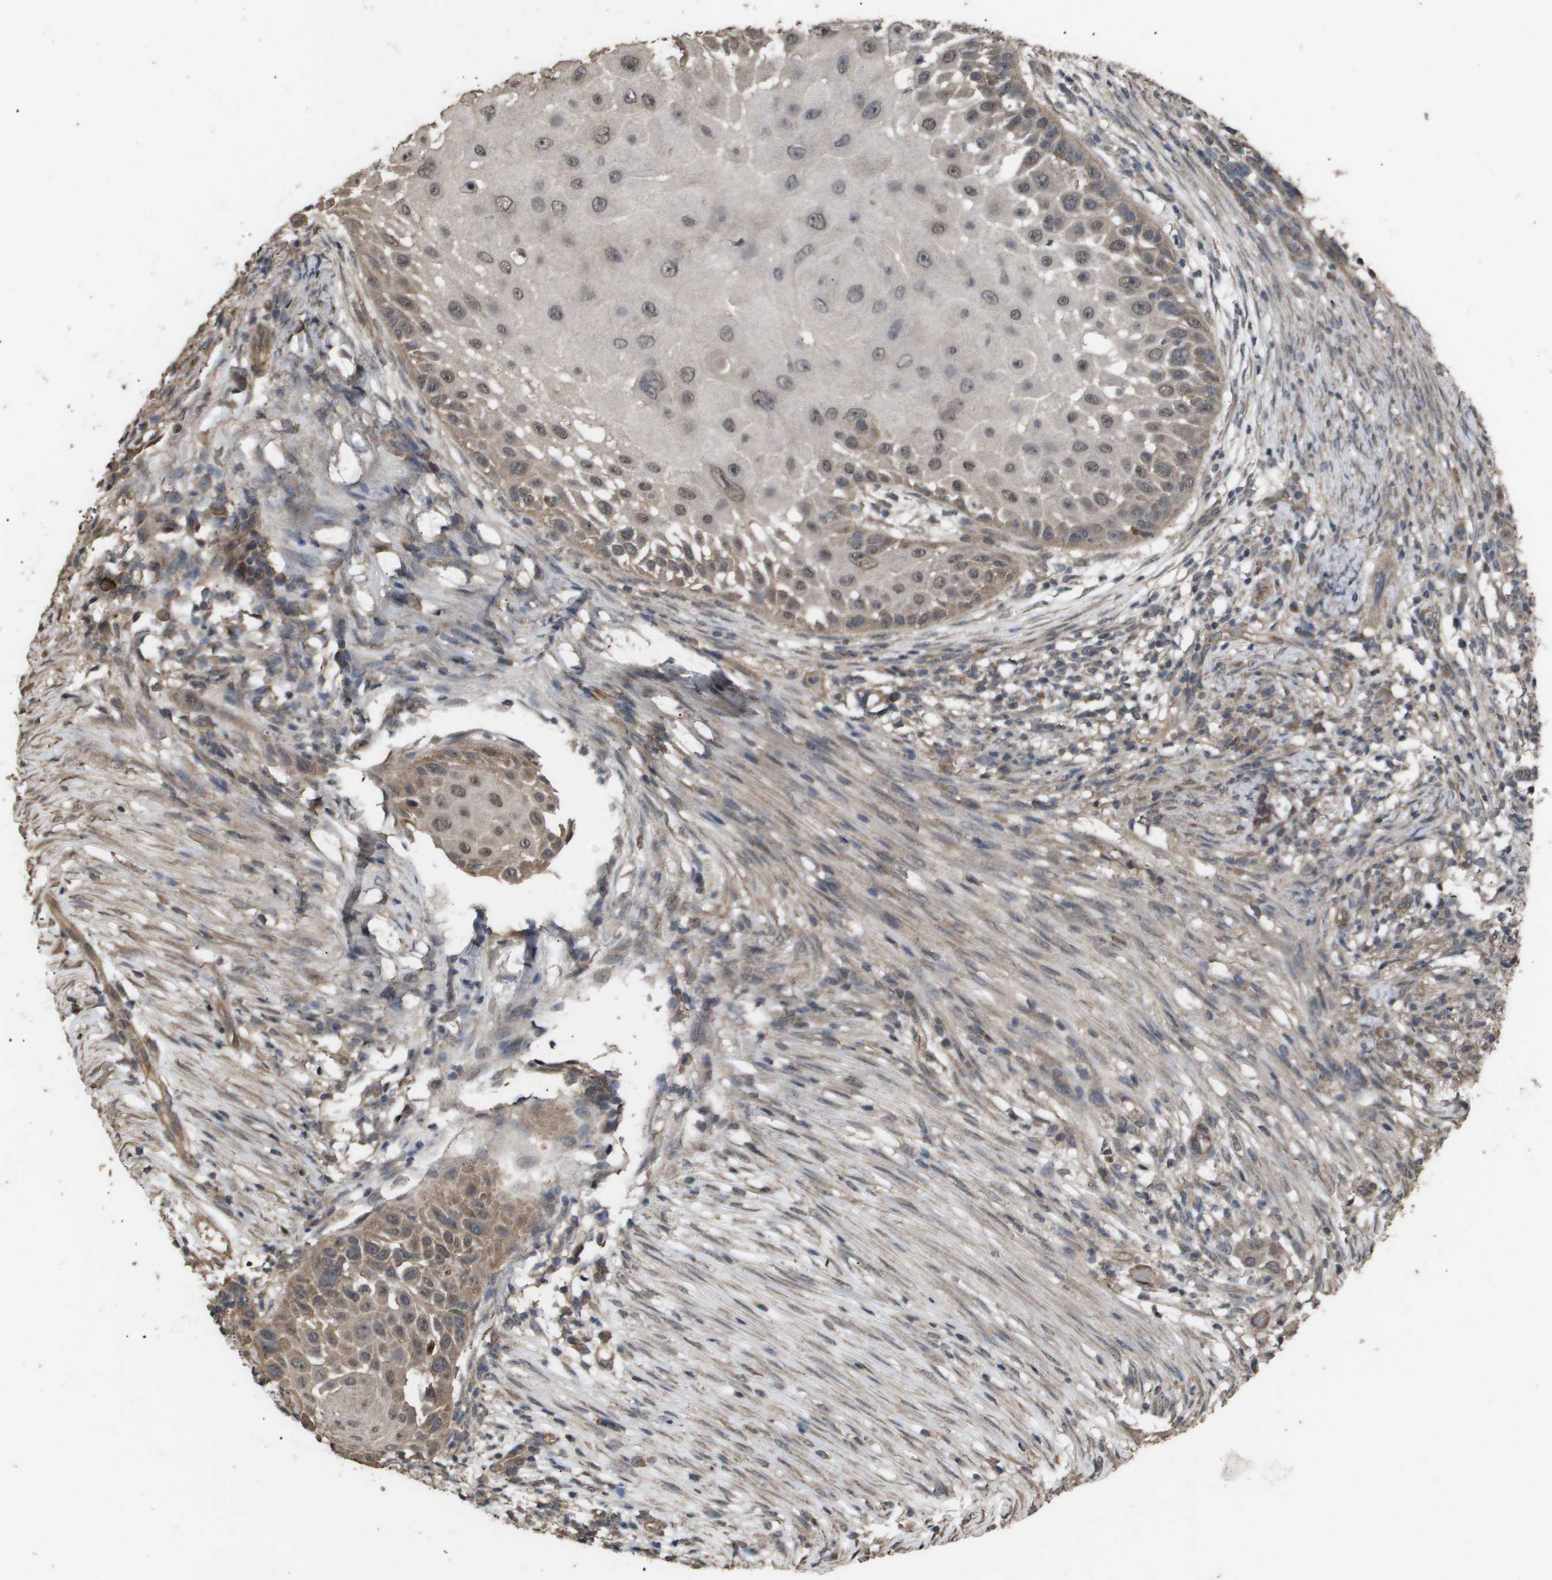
{"staining": {"intensity": "weak", "quantity": ">75%", "location": "cytoplasmic/membranous,nuclear"}, "tissue": "skin cancer", "cell_type": "Tumor cells", "image_type": "cancer", "snomed": [{"axis": "morphology", "description": "Squamous cell carcinoma, NOS"}, {"axis": "topography", "description": "Skin"}], "caption": "A brown stain highlights weak cytoplasmic/membranous and nuclear expression of a protein in skin squamous cell carcinoma tumor cells.", "gene": "CUL5", "patient": {"sex": "female", "age": 44}}